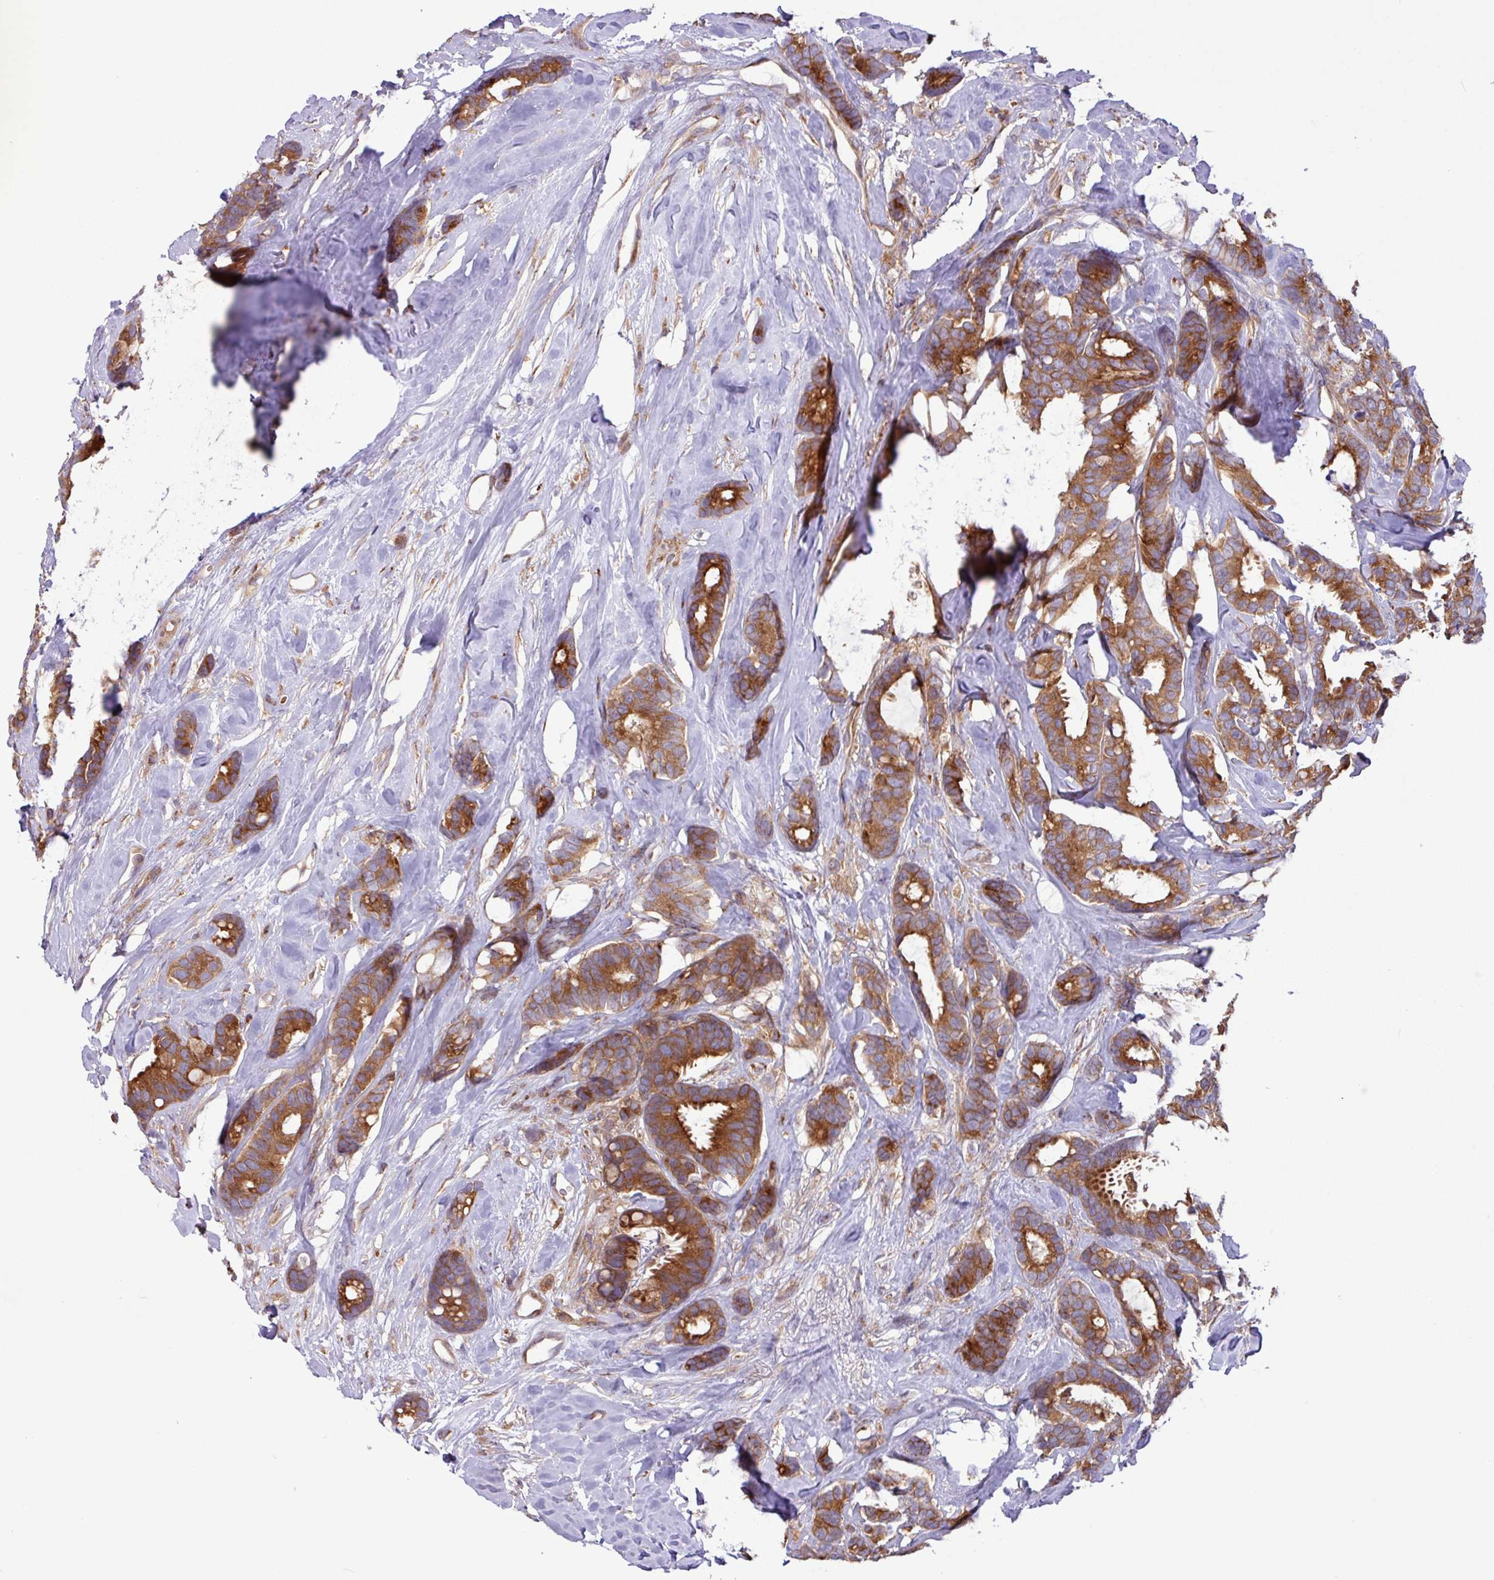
{"staining": {"intensity": "strong", "quantity": ">75%", "location": "cytoplasmic/membranous"}, "tissue": "breast cancer", "cell_type": "Tumor cells", "image_type": "cancer", "snomed": [{"axis": "morphology", "description": "Duct carcinoma"}, {"axis": "topography", "description": "Breast"}], "caption": "DAB immunohistochemical staining of breast cancer (intraductal carcinoma) reveals strong cytoplasmic/membranous protein staining in approximately >75% of tumor cells. The protein of interest is shown in brown color, while the nuclei are stained blue.", "gene": "RAB19", "patient": {"sex": "female", "age": 87}}